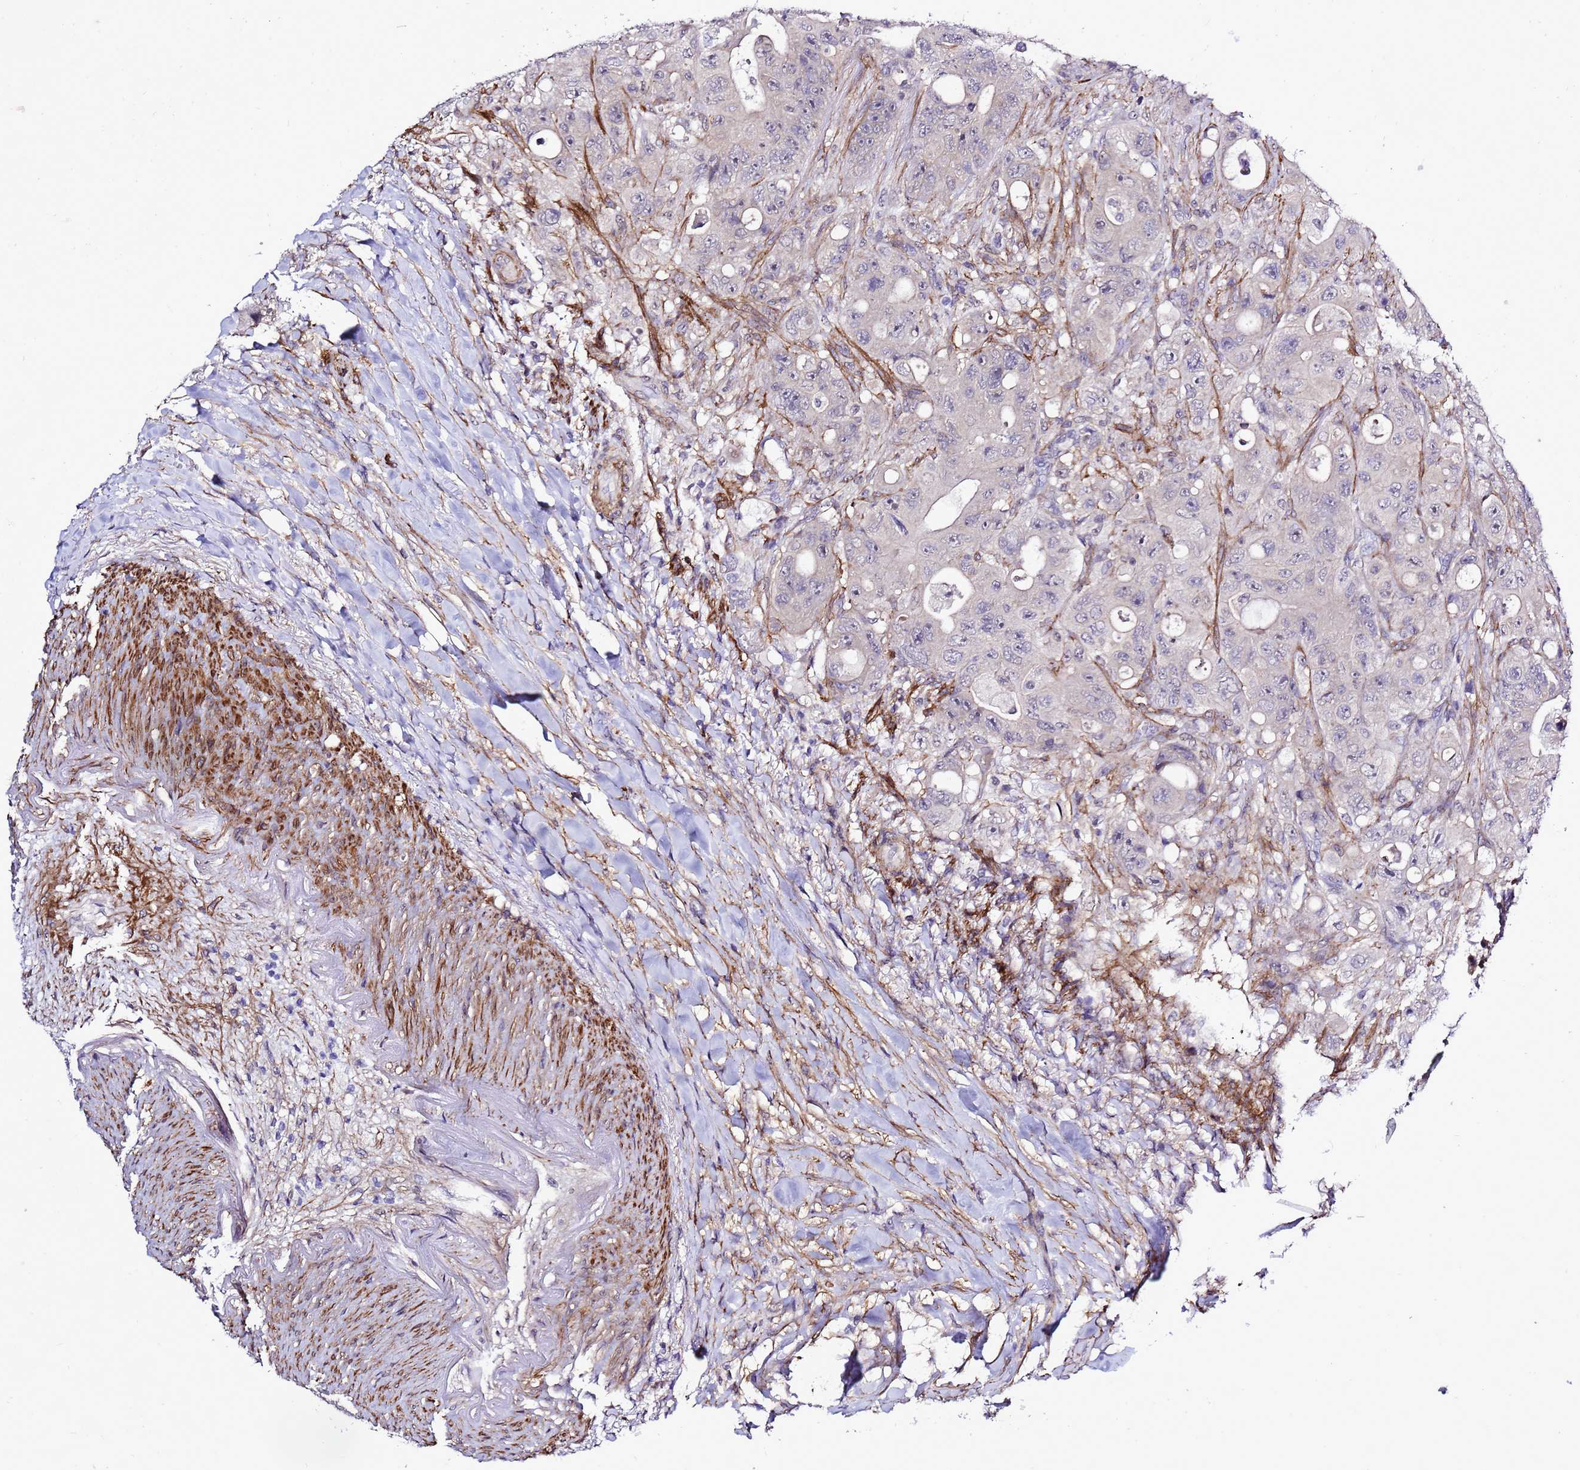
{"staining": {"intensity": "negative", "quantity": "none", "location": "none"}, "tissue": "colorectal cancer", "cell_type": "Tumor cells", "image_type": "cancer", "snomed": [{"axis": "morphology", "description": "Adenocarcinoma, NOS"}, {"axis": "topography", "description": "Colon"}], "caption": "IHC image of colorectal cancer stained for a protein (brown), which demonstrates no expression in tumor cells.", "gene": "GZF1", "patient": {"sex": "female", "age": 46}}